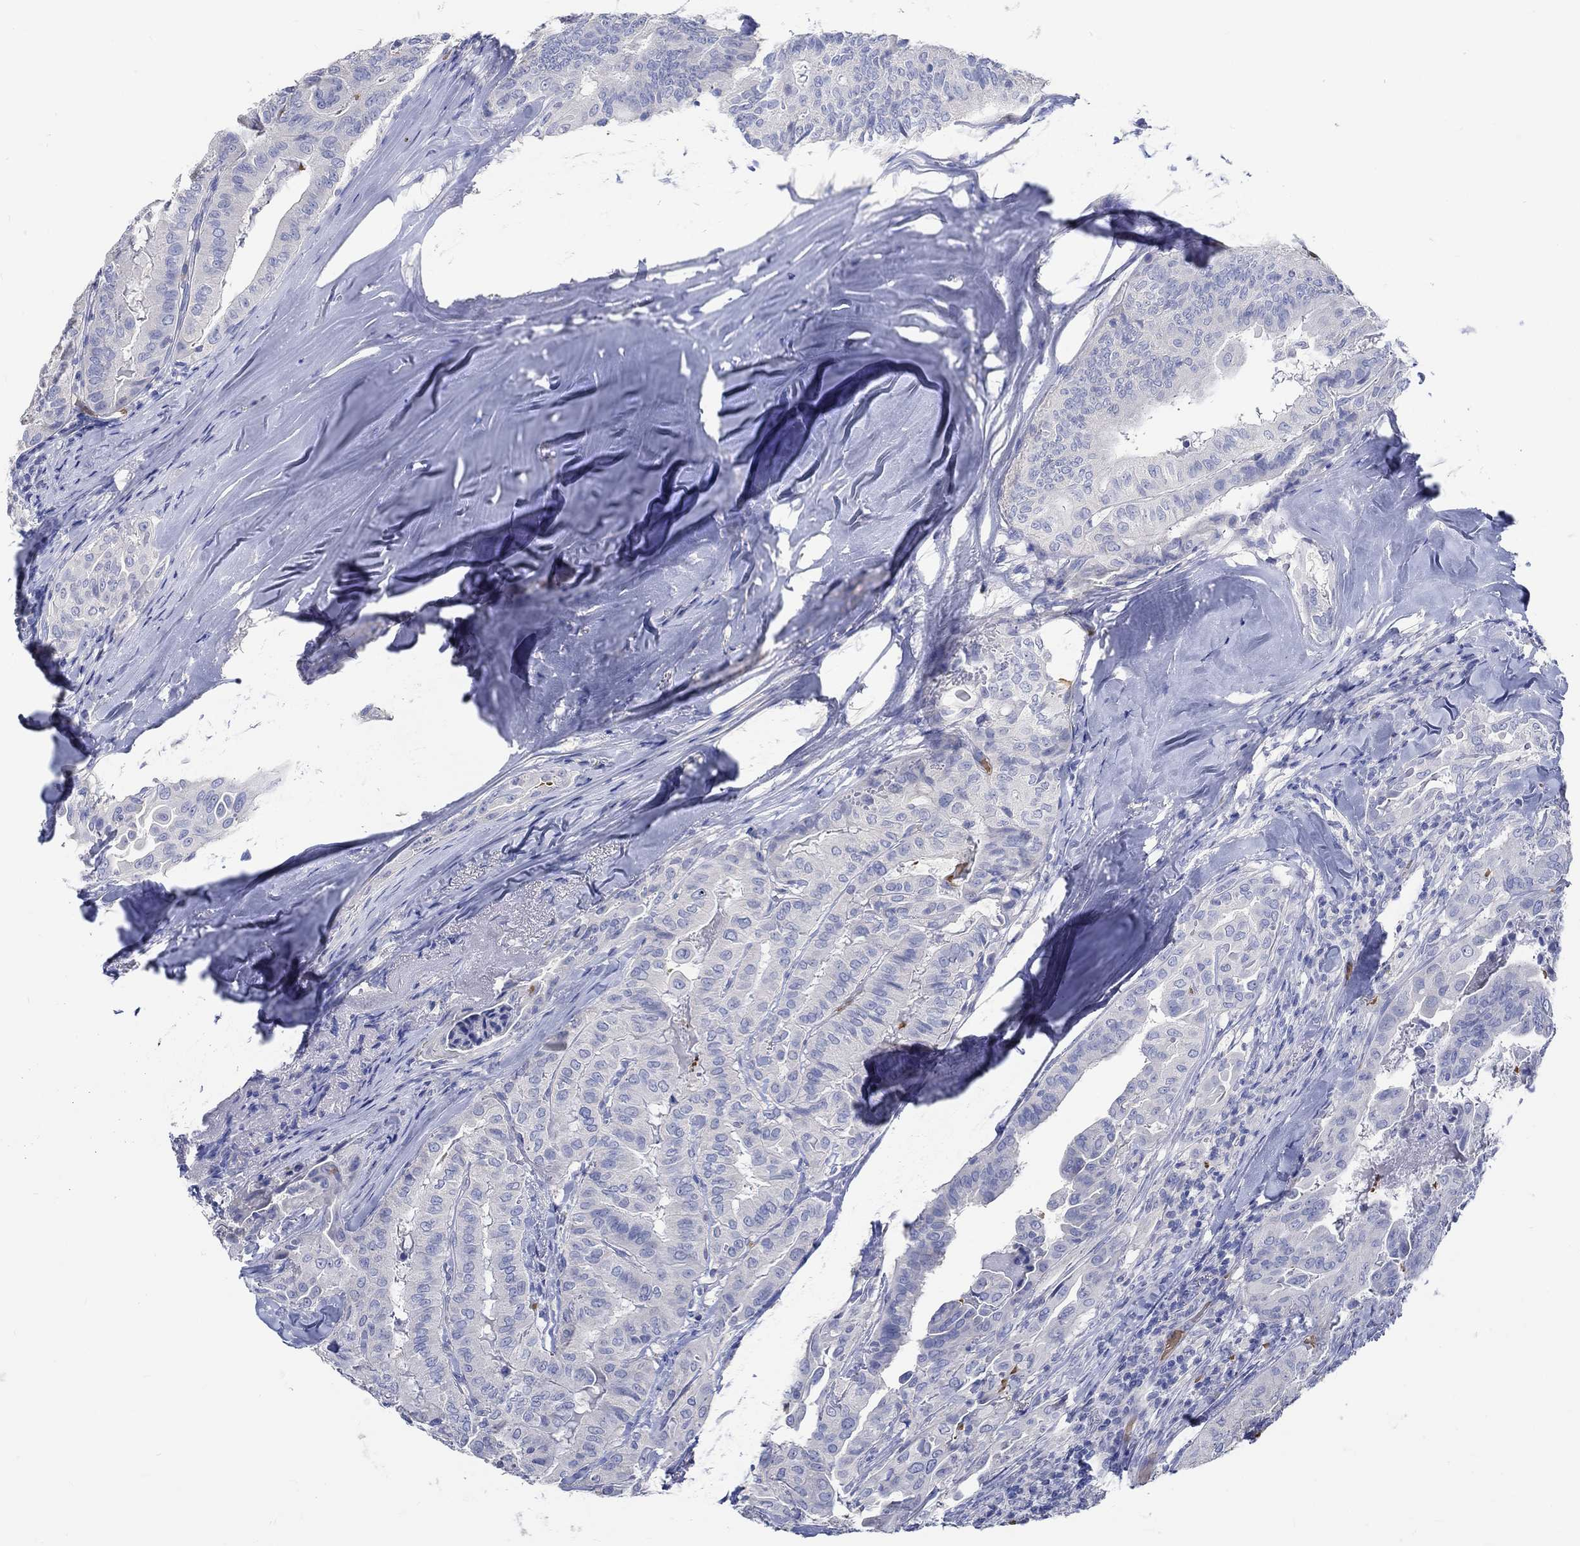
{"staining": {"intensity": "negative", "quantity": "none", "location": "none"}, "tissue": "thyroid cancer", "cell_type": "Tumor cells", "image_type": "cancer", "snomed": [{"axis": "morphology", "description": "Papillary adenocarcinoma, NOS"}, {"axis": "topography", "description": "Thyroid gland"}], "caption": "DAB (3,3'-diaminobenzidine) immunohistochemical staining of human thyroid cancer exhibits no significant expression in tumor cells.", "gene": "KCNA1", "patient": {"sex": "female", "age": 68}}